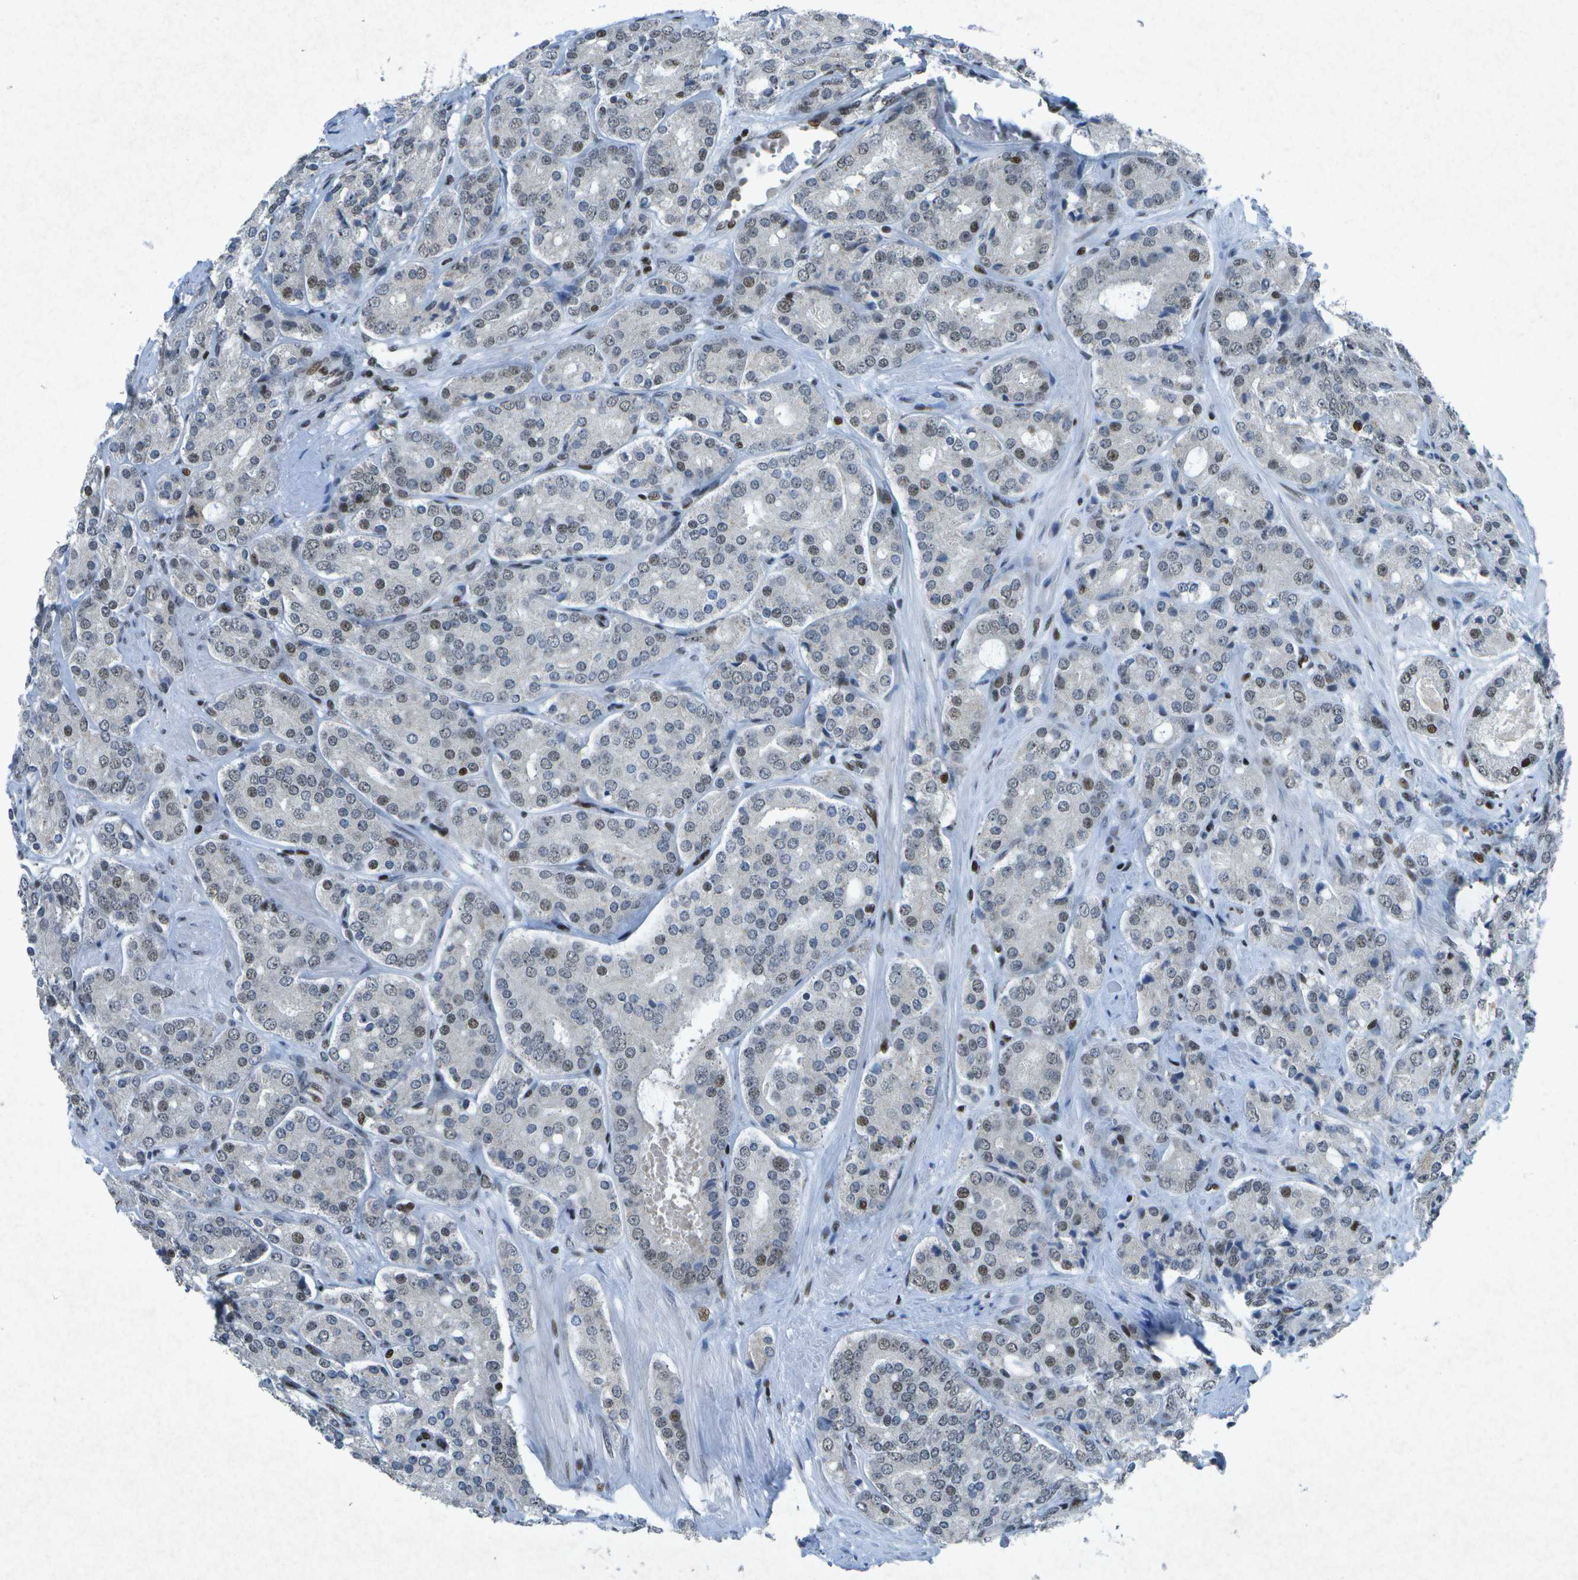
{"staining": {"intensity": "moderate", "quantity": "<25%", "location": "nuclear"}, "tissue": "prostate cancer", "cell_type": "Tumor cells", "image_type": "cancer", "snomed": [{"axis": "morphology", "description": "Adenocarcinoma, High grade"}, {"axis": "topography", "description": "Prostate"}], "caption": "Immunohistochemistry of human prostate cancer (high-grade adenocarcinoma) reveals low levels of moderate nuclear expression in approximately <25% of tumor cells. The staining is performed using DAB (3,3'-diaminobenzidine) brown chromogen to label protein expression. The nuclei are counter-stained blue using hematoxylin.", "gene": "MTA2", "patient": {"sex": "male", "age": 65}}